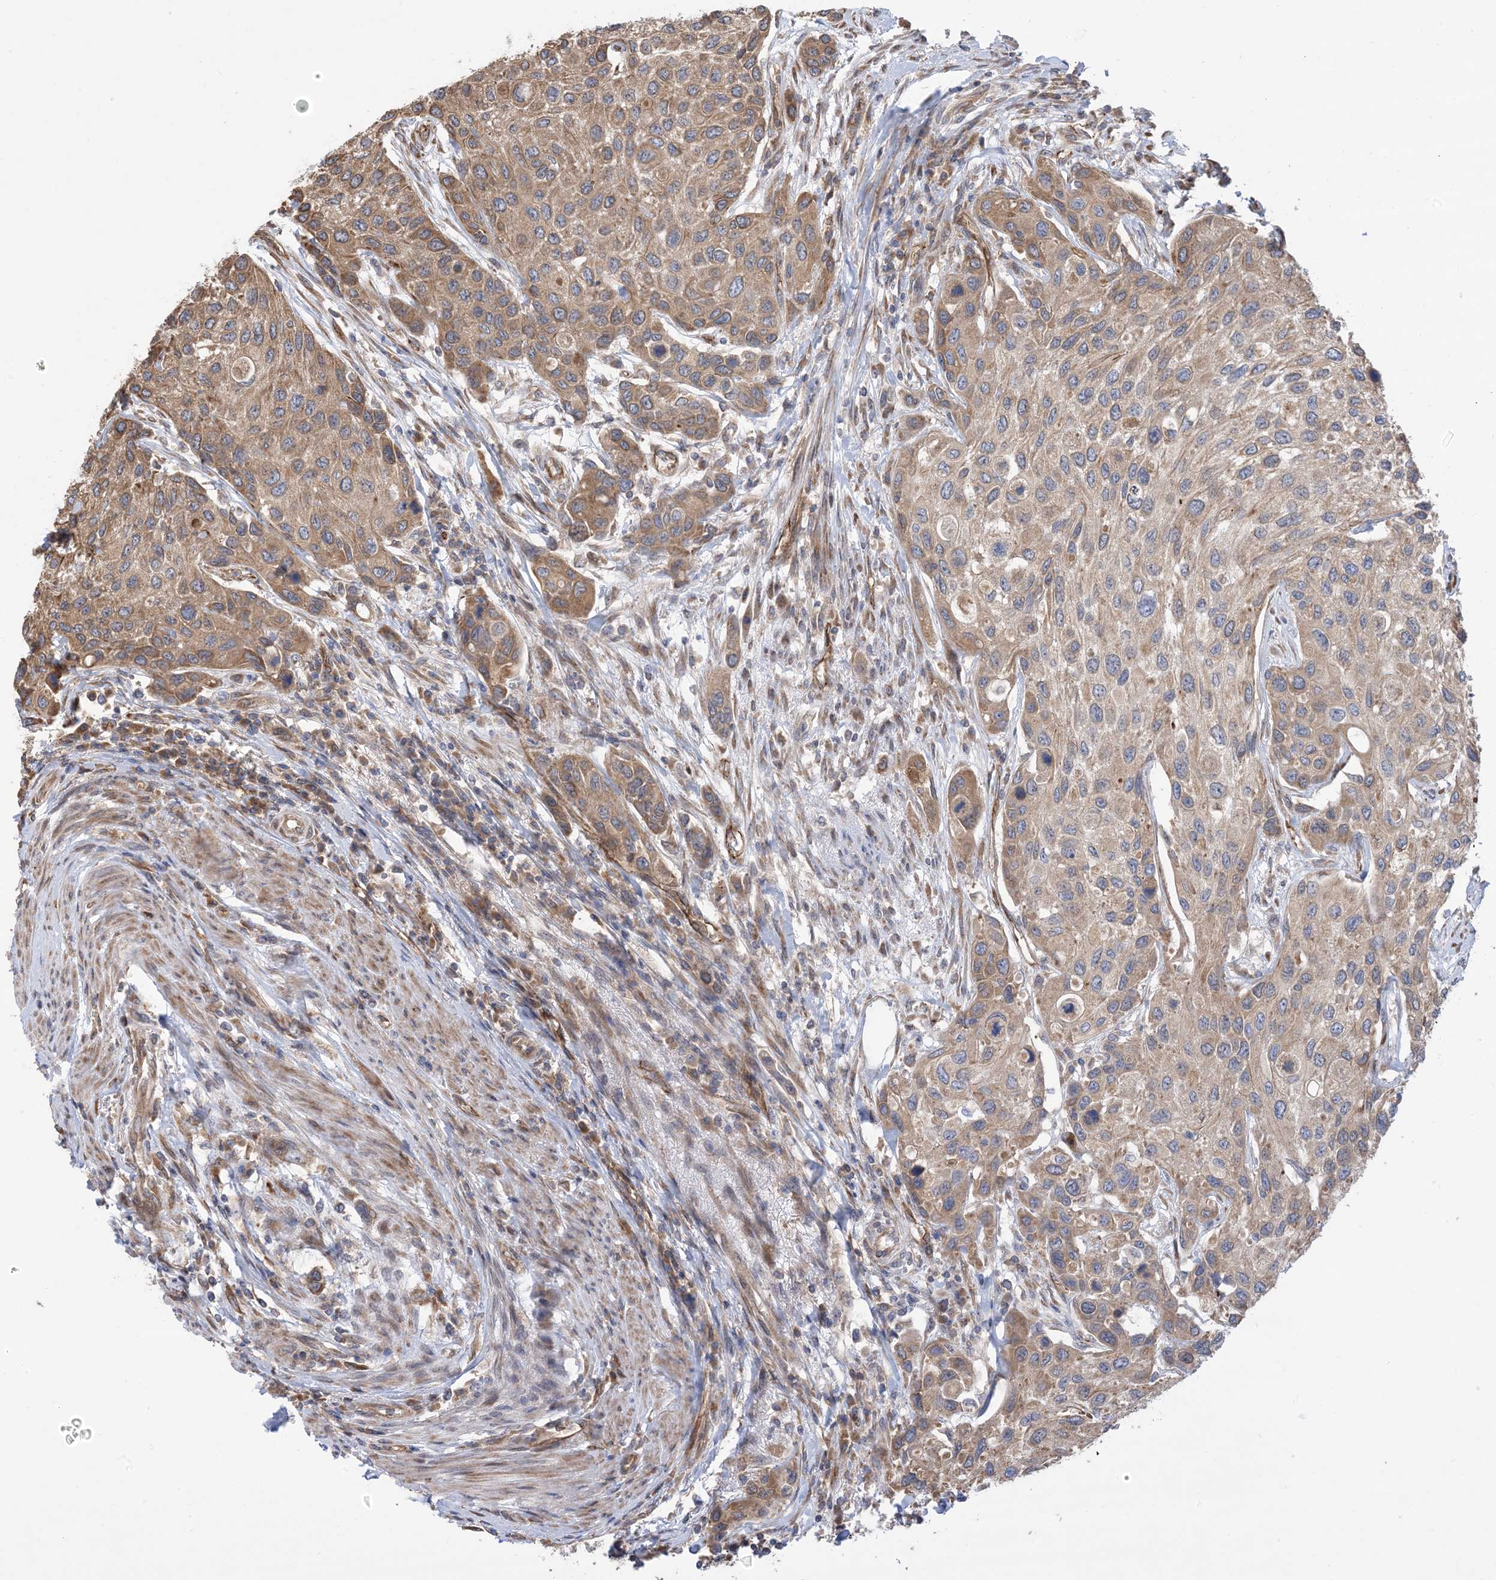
{"staining": {"intensity": "moderate", "quantity": "25%-75%", "location": "cytoplasmic/membranous"}, "tissue": "urothelial cancer", "cell_type": "Tumor cells", "image_type": "cancer", "snomed": [{"axis": "morphology", "description": "Normal tissue, NOS"}, {"axis": "morphology", "description": "Urothelial carcinoma, High grade"}, {"axis": "topography", "description": "Vascular tissue"}, {"axis": "topography", "description": "Urinary bladder"}], "caption": "Urothelial carcinoma (high-grade) stained for a protein exhibits moderate cytoplasmic/membranous positivity in tumor cells.", "gene": "CLEC16A", "patient": {"sex": "female", "age": 56}}